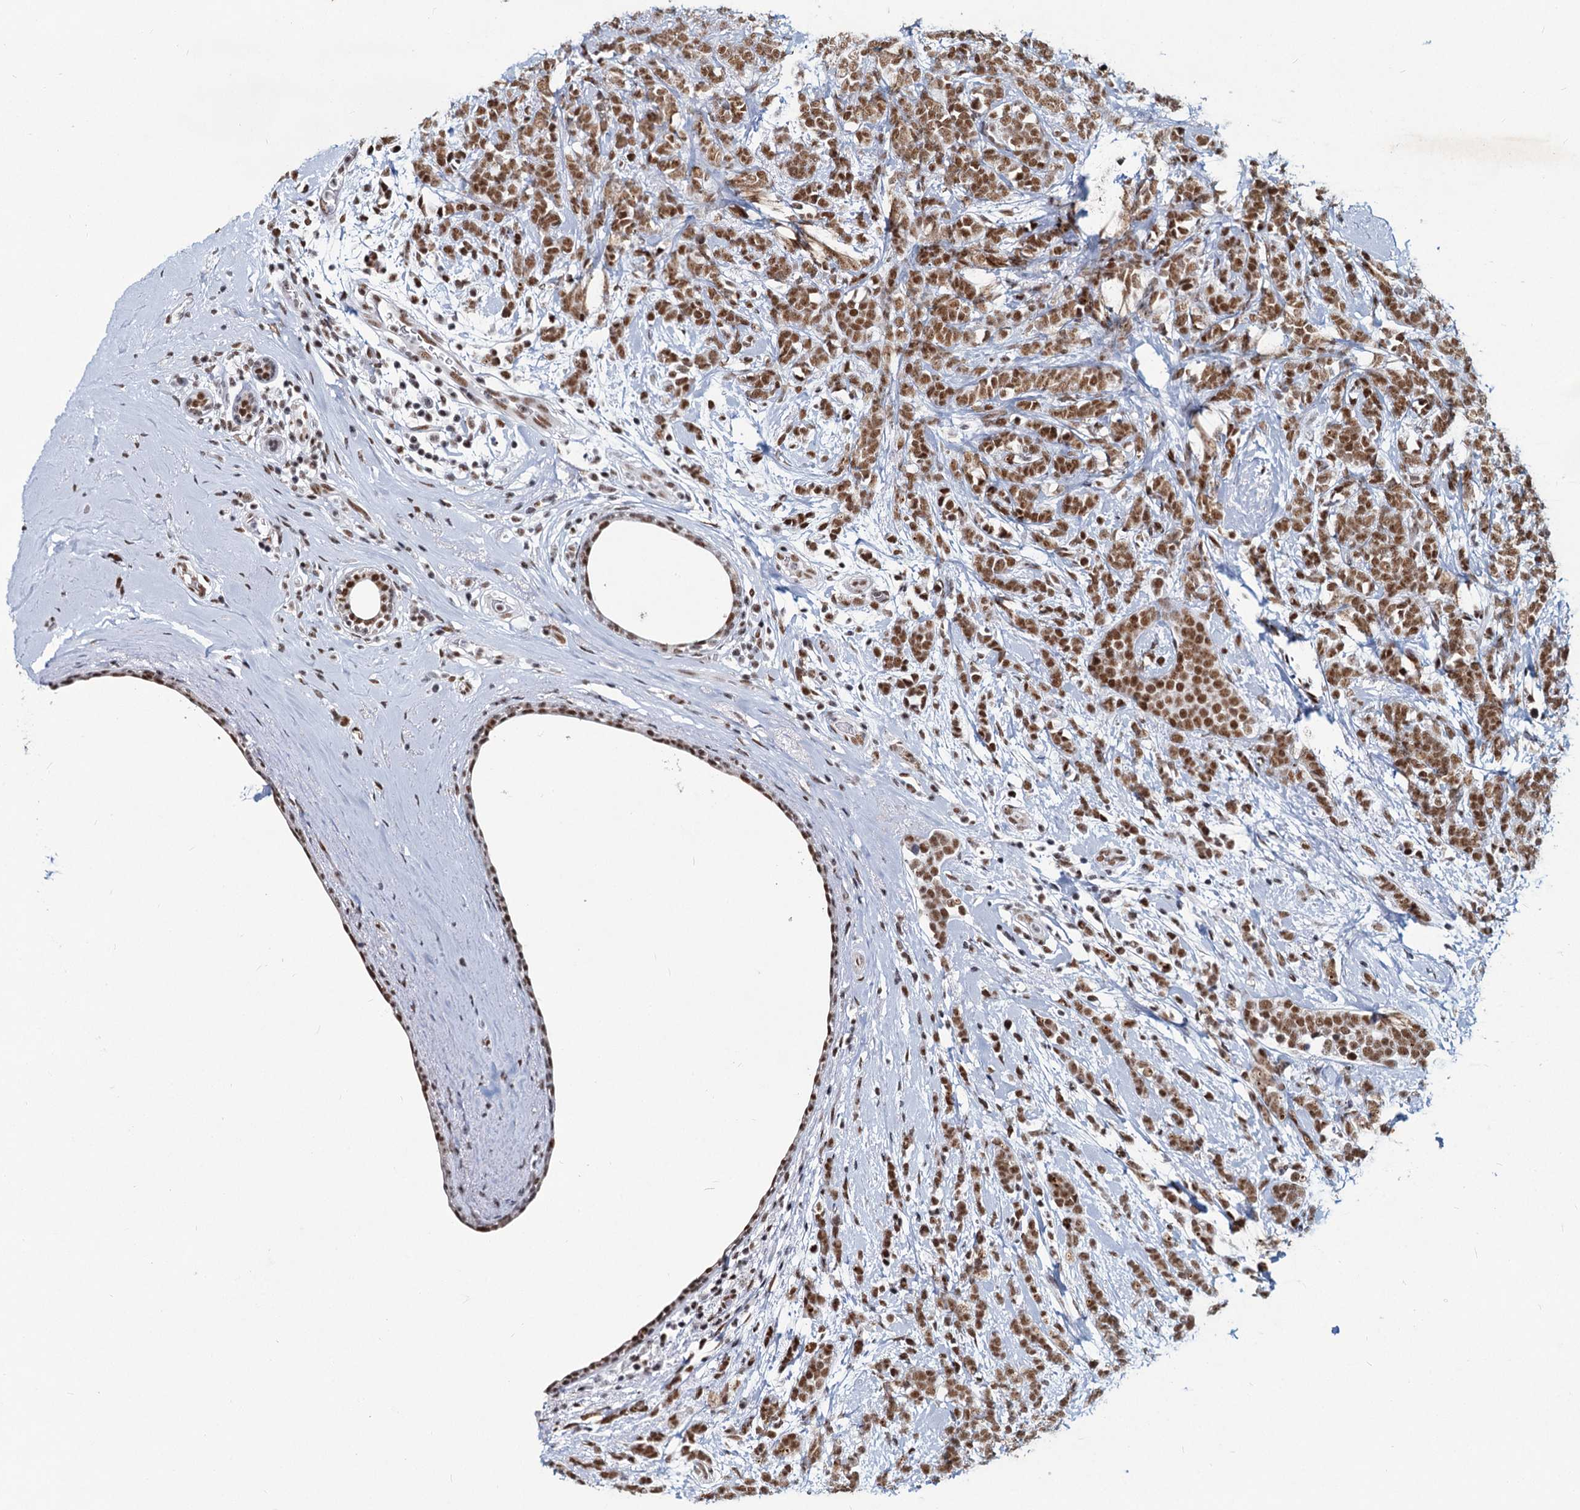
{"staining": {"intensity": "moderate", "quantity": ">75%", "location": "nuclear"}, "tissue": "breast cancer", "cell_type": "Tumor cells", "image_type": "cancer", "snomed": [{"axis": "morphology", "description": "Lobular carcinoma"}, {"axis": "topography", "description": "Breast"}], "caption": "This is a micrograph of IHC staining of lobular carcinoma (breast), which shows moderate positivity in the nuclear of tumor cells.", "gene": "METTL14", "patient": {"sex": "female", "age": 58}}